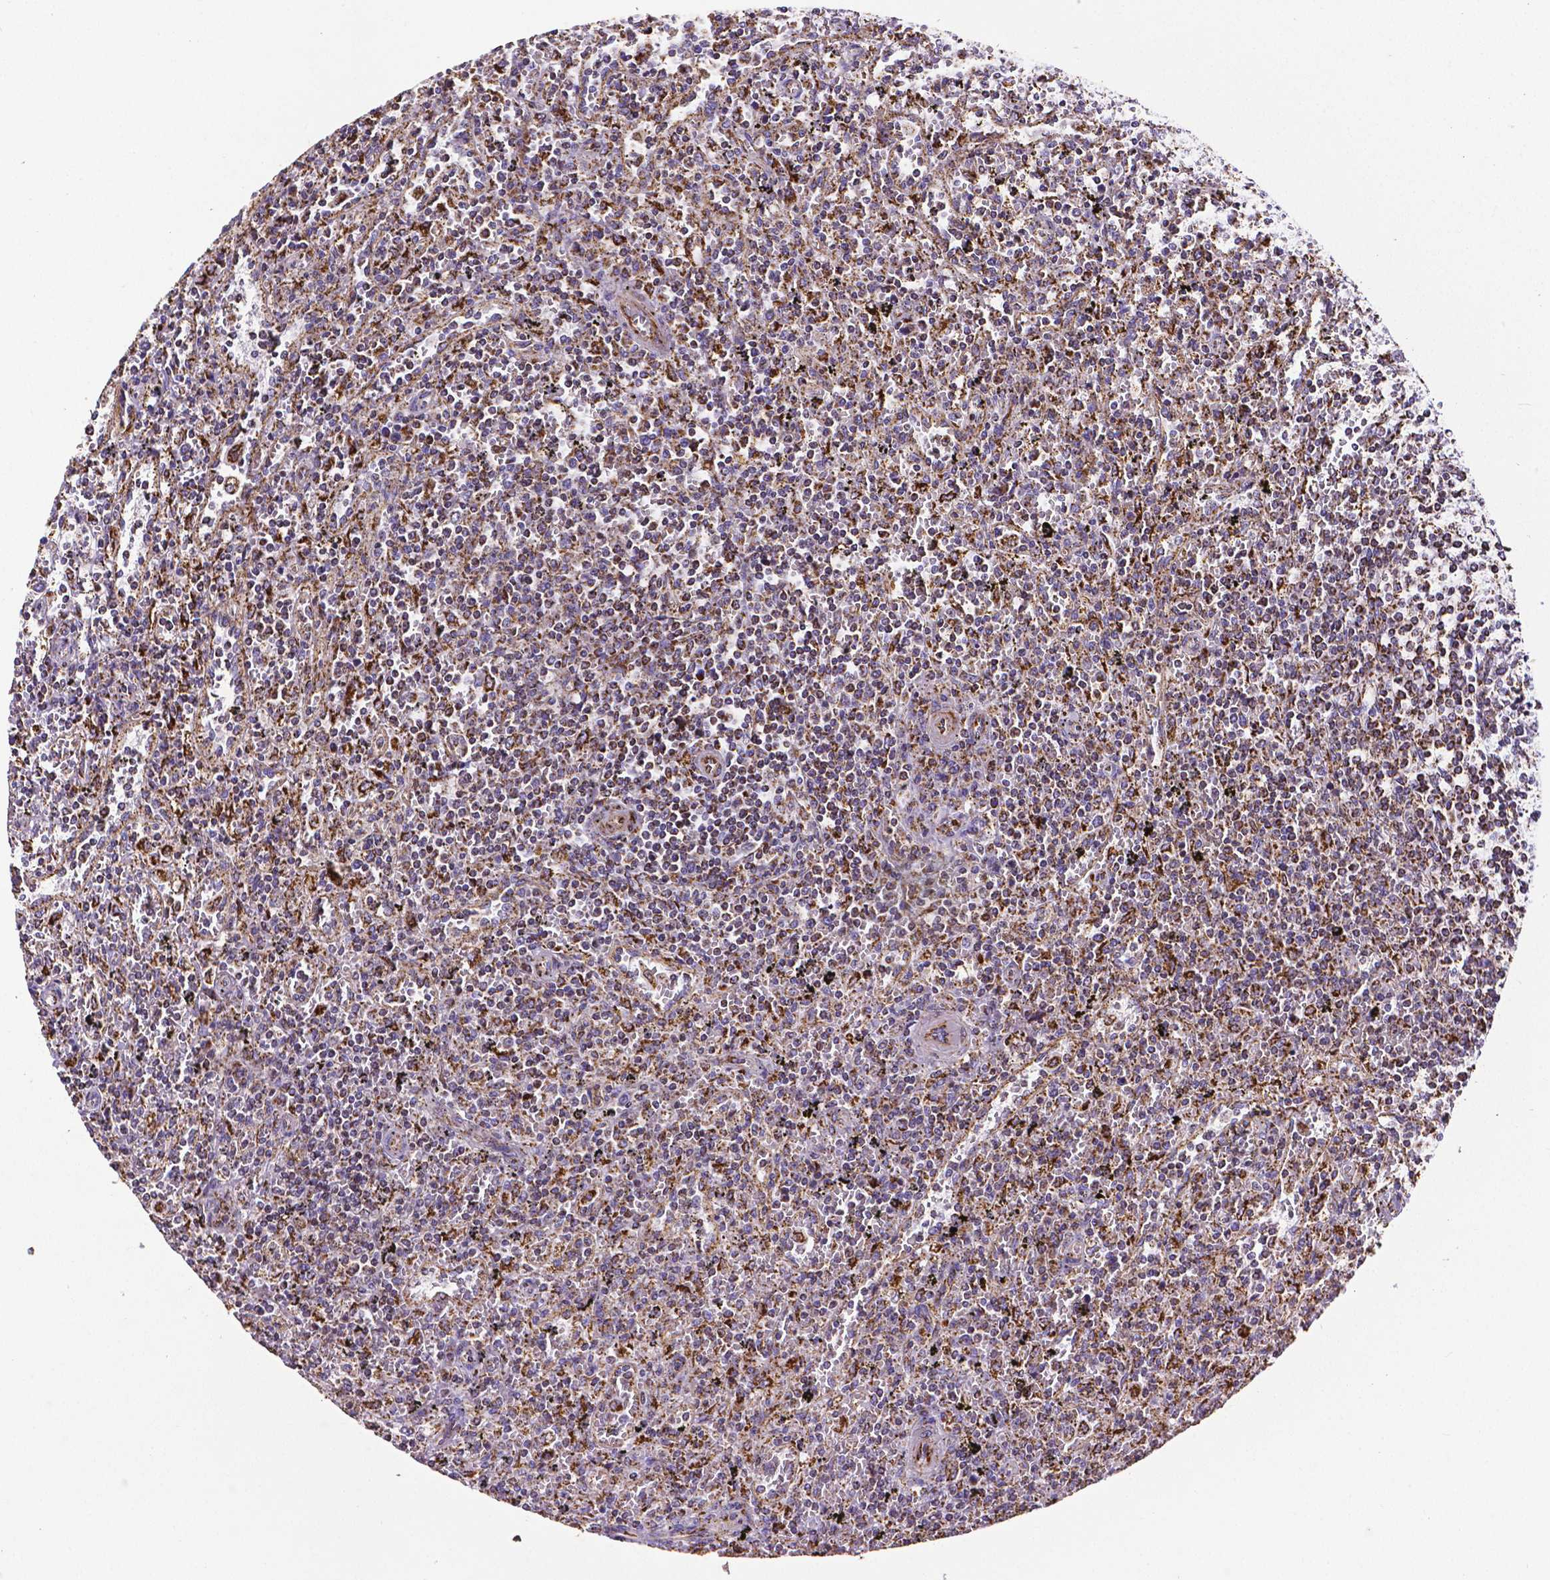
{"staining": {"intensity": "moderate", "quantity": ">75%", "location": "cytoplasmic/membranous"}, "tissue": "lymphoma", "cell_type": "Tumor cells", "image_type": "cancer", "snomed": [{"axis": "morphology", "description": "Malignant lymphoma, non-Hodgkin's type, Low grade"}, {"axis": "topography", "description": "Spleen"}], "caption": "Moderate cytoplasmic/membranous positivity is appreciated in about >75% of tumor cells in lymphoma.", "gene": "MACC1", "patient": {"sex": "male", "age": 62}}